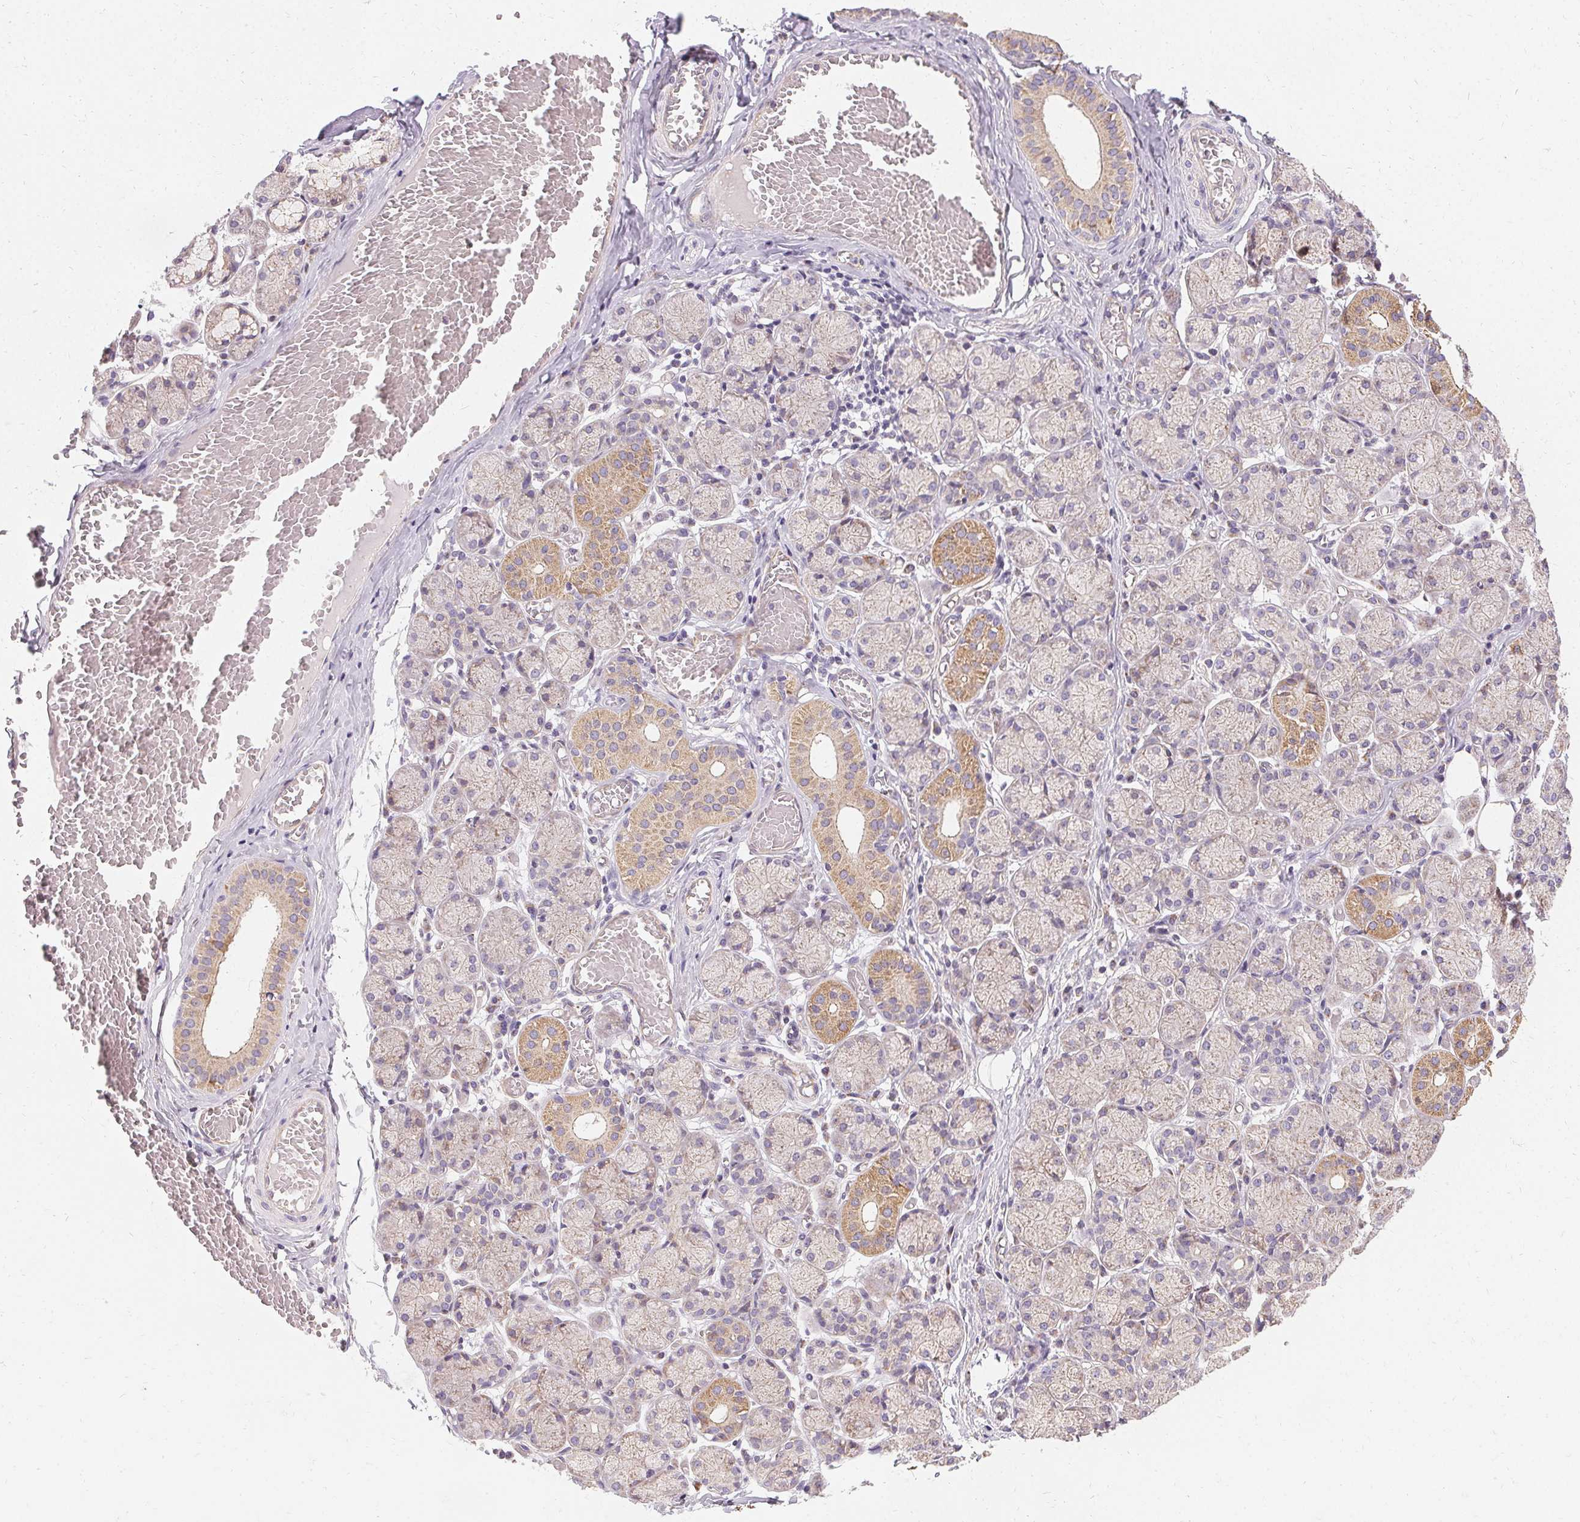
{"staining": {"intensity": "moderate", "quantity": "<25%", "location": "cytoplasmic/membranous"}, "tissue": "salivary gland", "cell_type": "Glandular cells", "image_type": "normal", "snomed": [{"axis": "morphology", "description": "Normal tissue, NOS"}, {"axis": "topography", "description": "Salivary gland"}], "caption": "A high-resolution image shows IHC staining of unremarkable salivary gland, which displays moderate cytoplasmic/membranous positivity in about <25% of glandular cells.", "gene": "APLP1", "patient": {"sex": "female", "age": 24}}